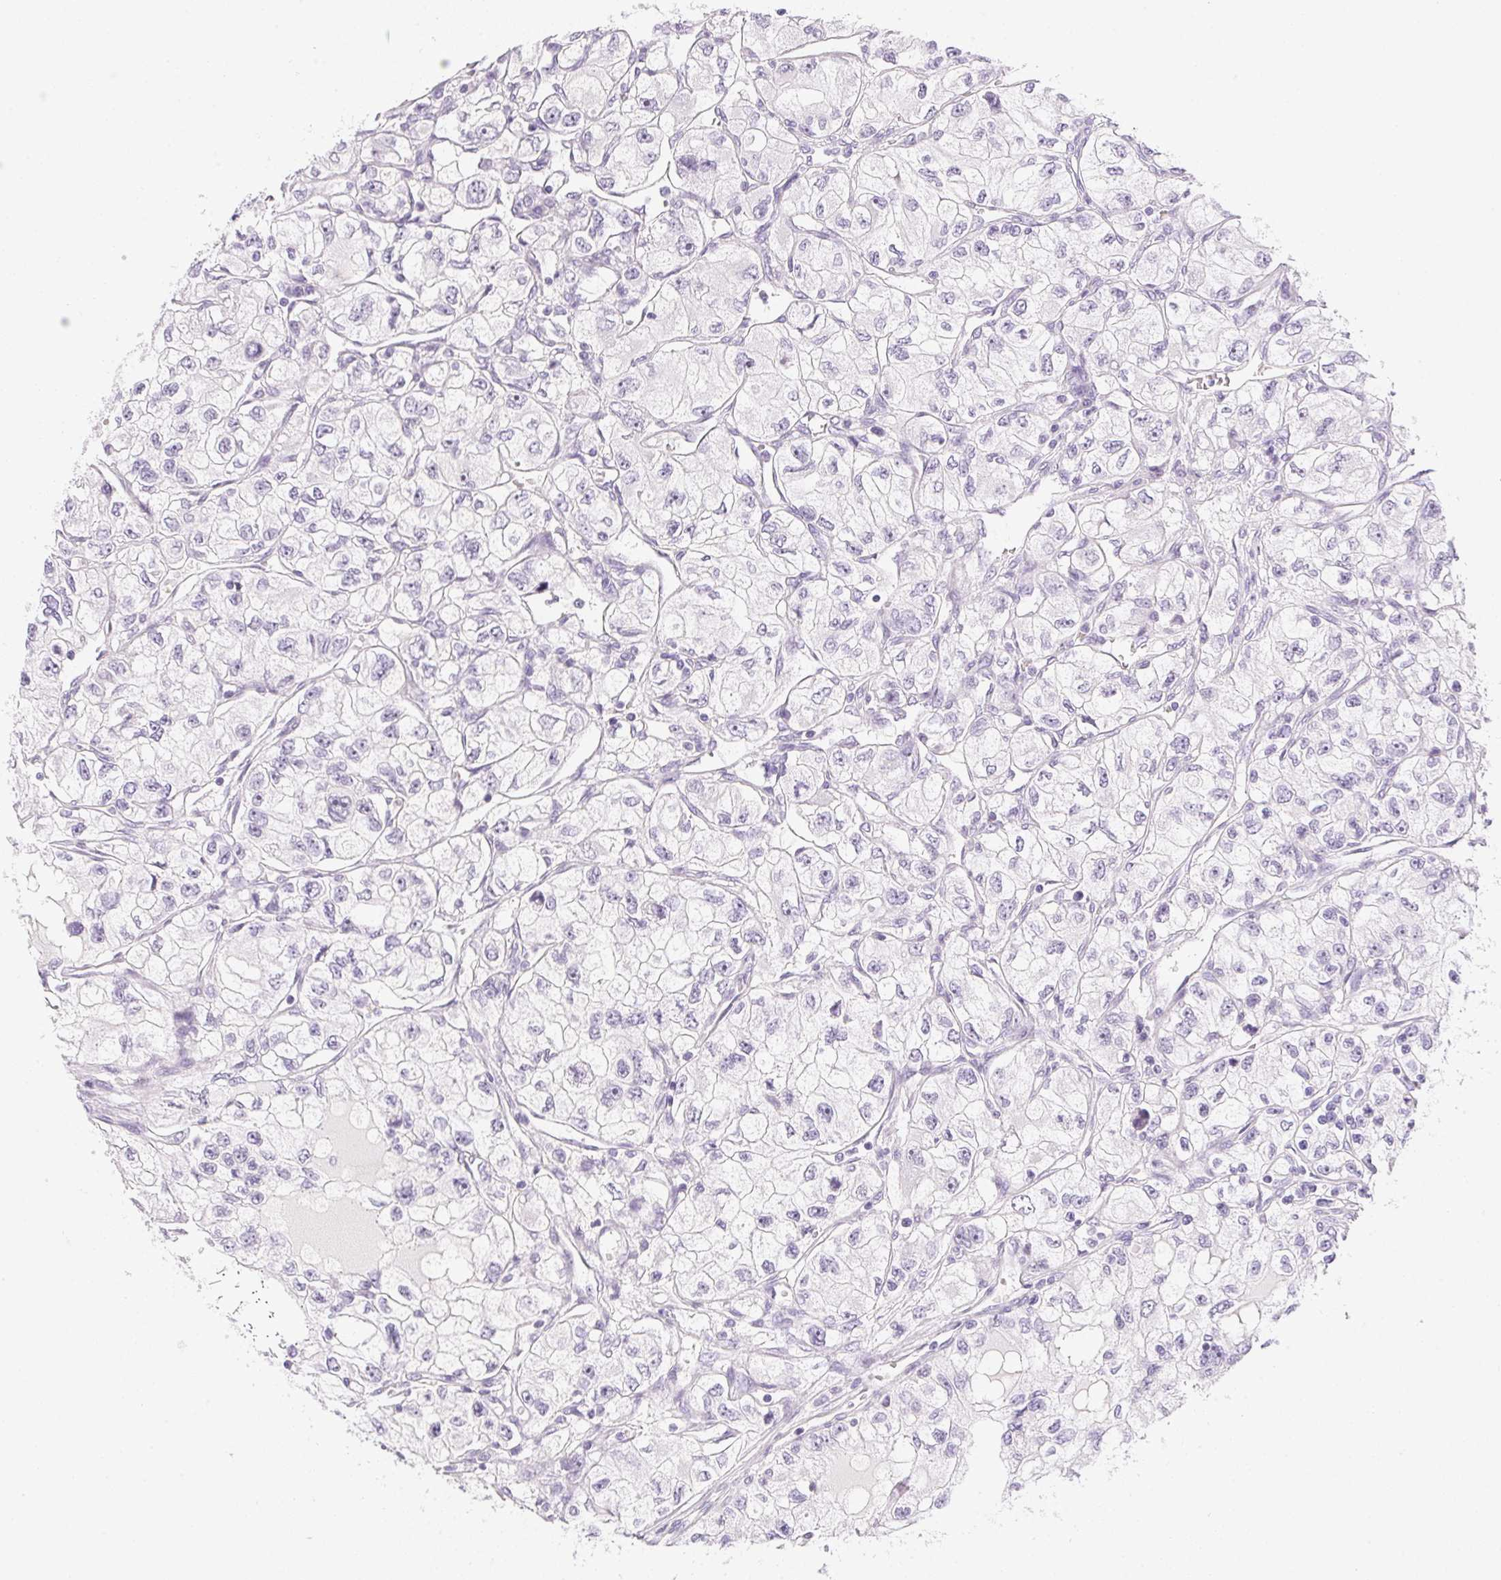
{"staining": {"intensity": "negative", "quantity": "none", "location": "none"}, "tissue": "renal cancer", "cell_type": "Tumor cells", "image_type": "cancer", "snomed": [{"axis": "morphology", "description": "Adenocarcinoma, NOS"}, {"axis": "topography", "description": "Kidney"}], "caption": "A high-resolution micrograph shows IHC staining of adenocarcinoma (renal), which reveals no significant staining in tumor cells. (Stains: DAB IHC with hematoxylin counter stain, Microscopy: brightfield microscopy at high magnification).", "gene": "PPY", "patient": {"sex": "female", "age": 59}}